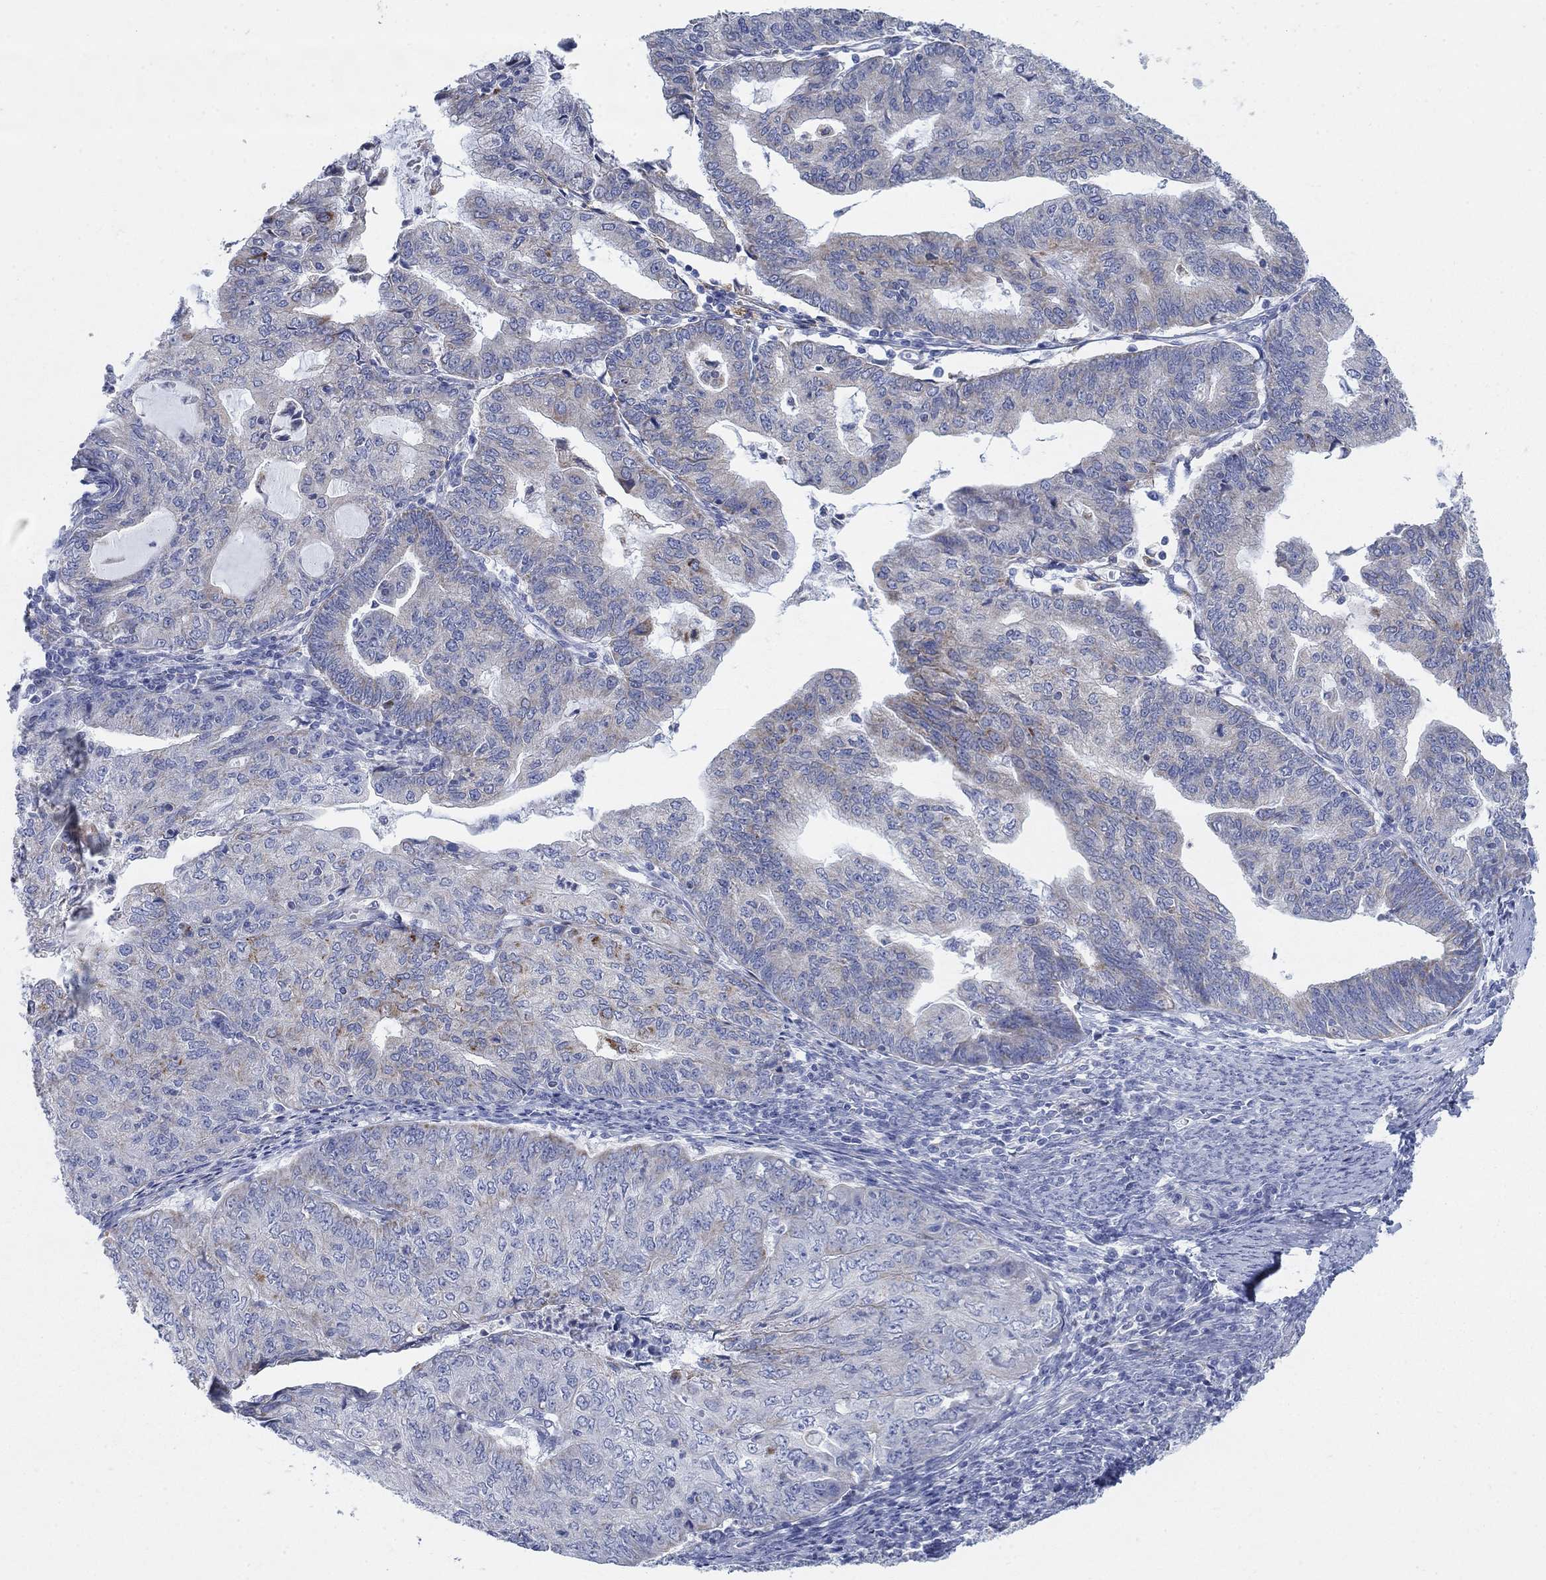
{"staining": {"intensity": "strong", "quantity": "<25%", "location": "cytoplasmic/membranous"}, "tissue": "endometrial cancer", "cell_type": "Tumor cells", "image_type": "cancer", "snomed": [{"axis": "morphology", "description": "Adenocarcinoma, NOS"}, {"axis": "topography", "description": "Endometrium"}], "caption": "The image reveals staining of endometrial cancer (adenocarcinoma), revealing strong cytoplasmic/membranous protein staining (brown color) within tumor cells. Ihc stains the protein in brown and the nuclei are stained blue.", "gene": "SCCPDH", "patient": {"sex": "female", "age": 82}}